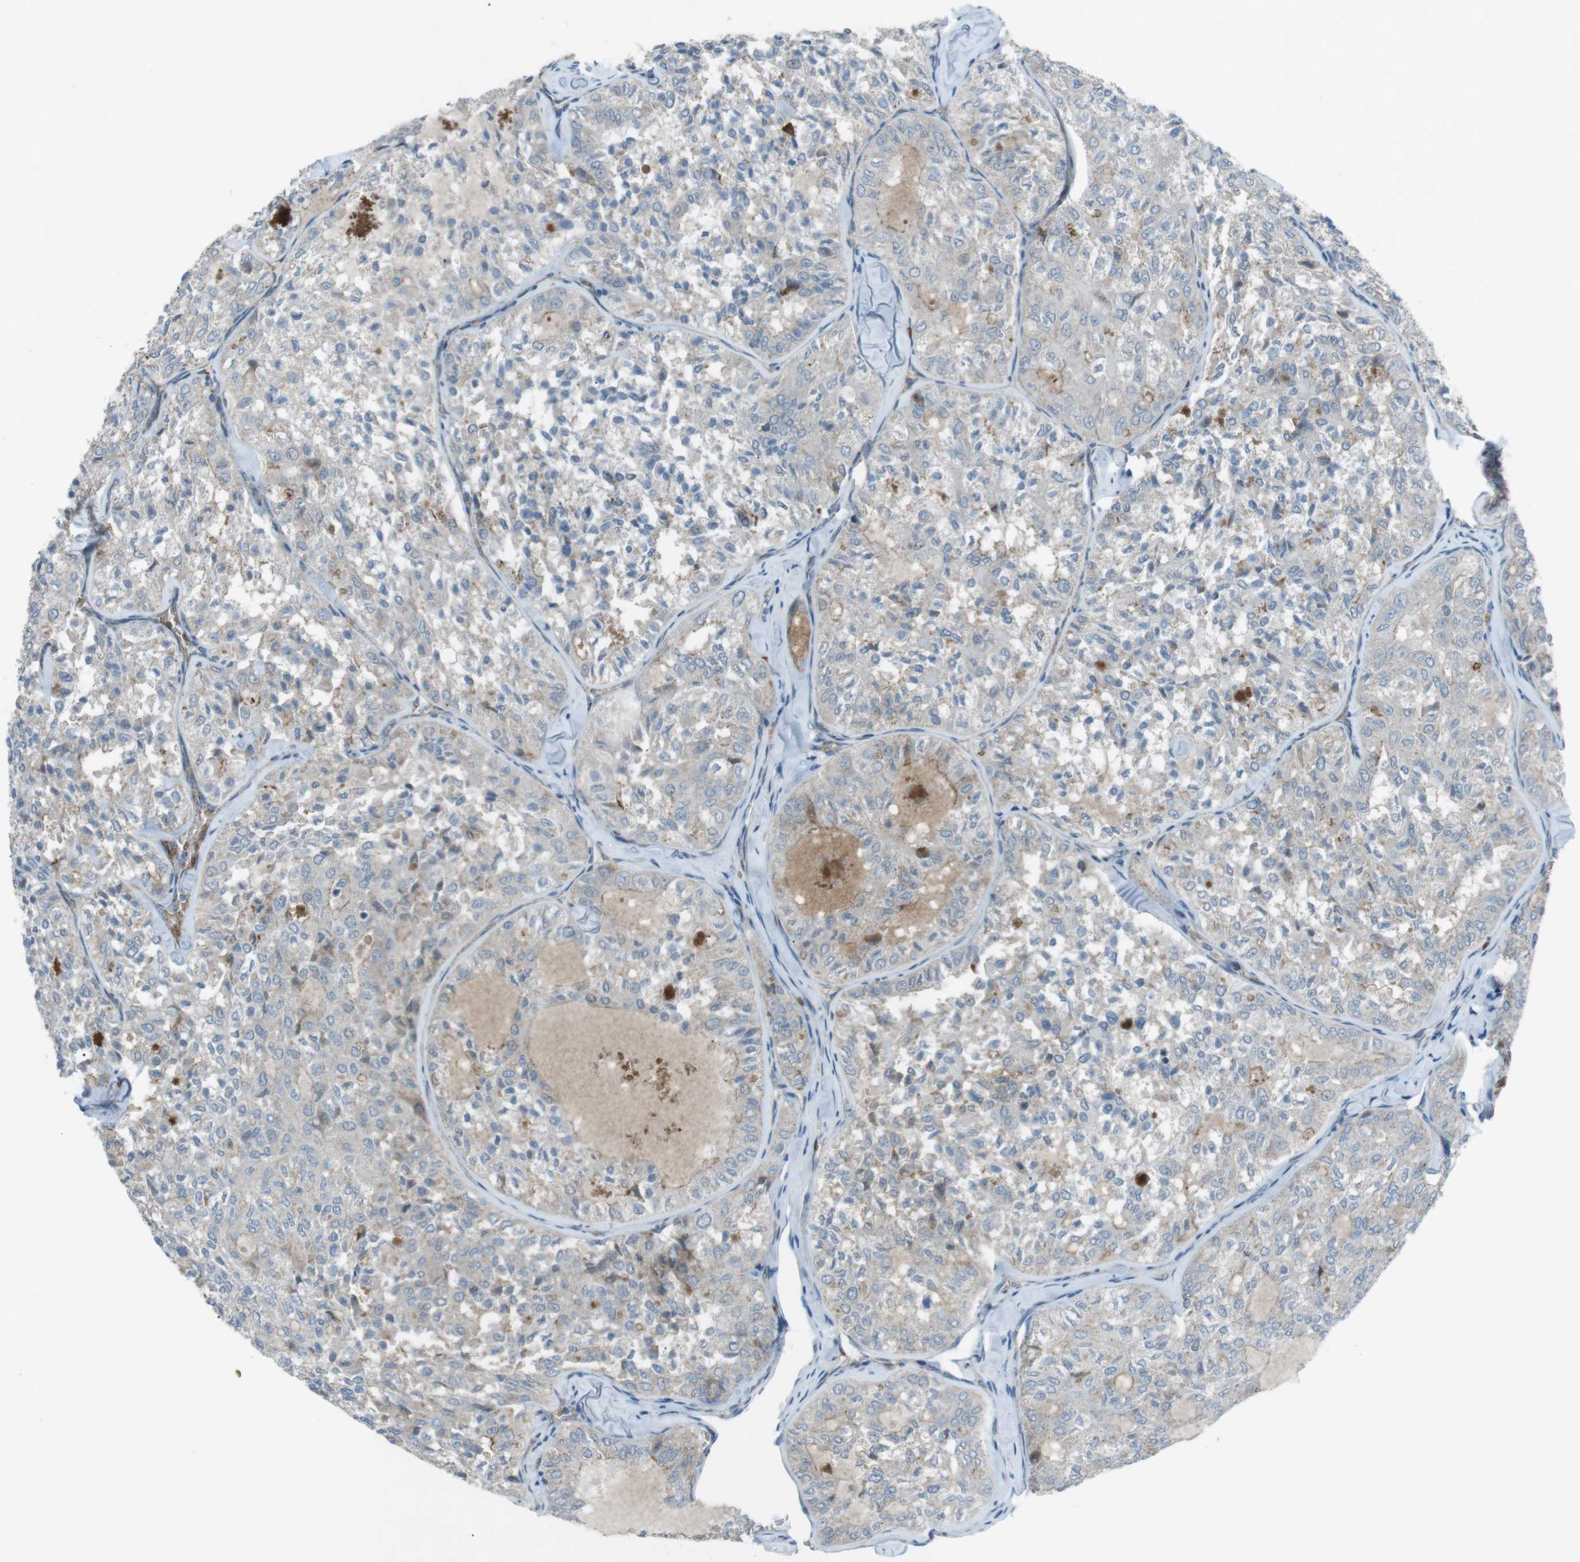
{"staining": {"intensity": "weak", "quantity": "<25%", "location": "cytoplasmic/membranous"}, "tissue": "thyroid cancer", "cell_type": "Tumor cells", "image_type": "cancer", "snomed": [{"axis": "morphology", "description": "Follicular adenoma carcinoma, NOS"}, {"axis": "topography", "description": "Thyroid gland"}], "caption": "High power microscopy image of an IHC histopathology image of follicular adenoma carcinoma (thyroid), revealing no significant staining in tumor cells.", "gene": "SPTA1", "patient": {"sex": "male", "age": 75}}